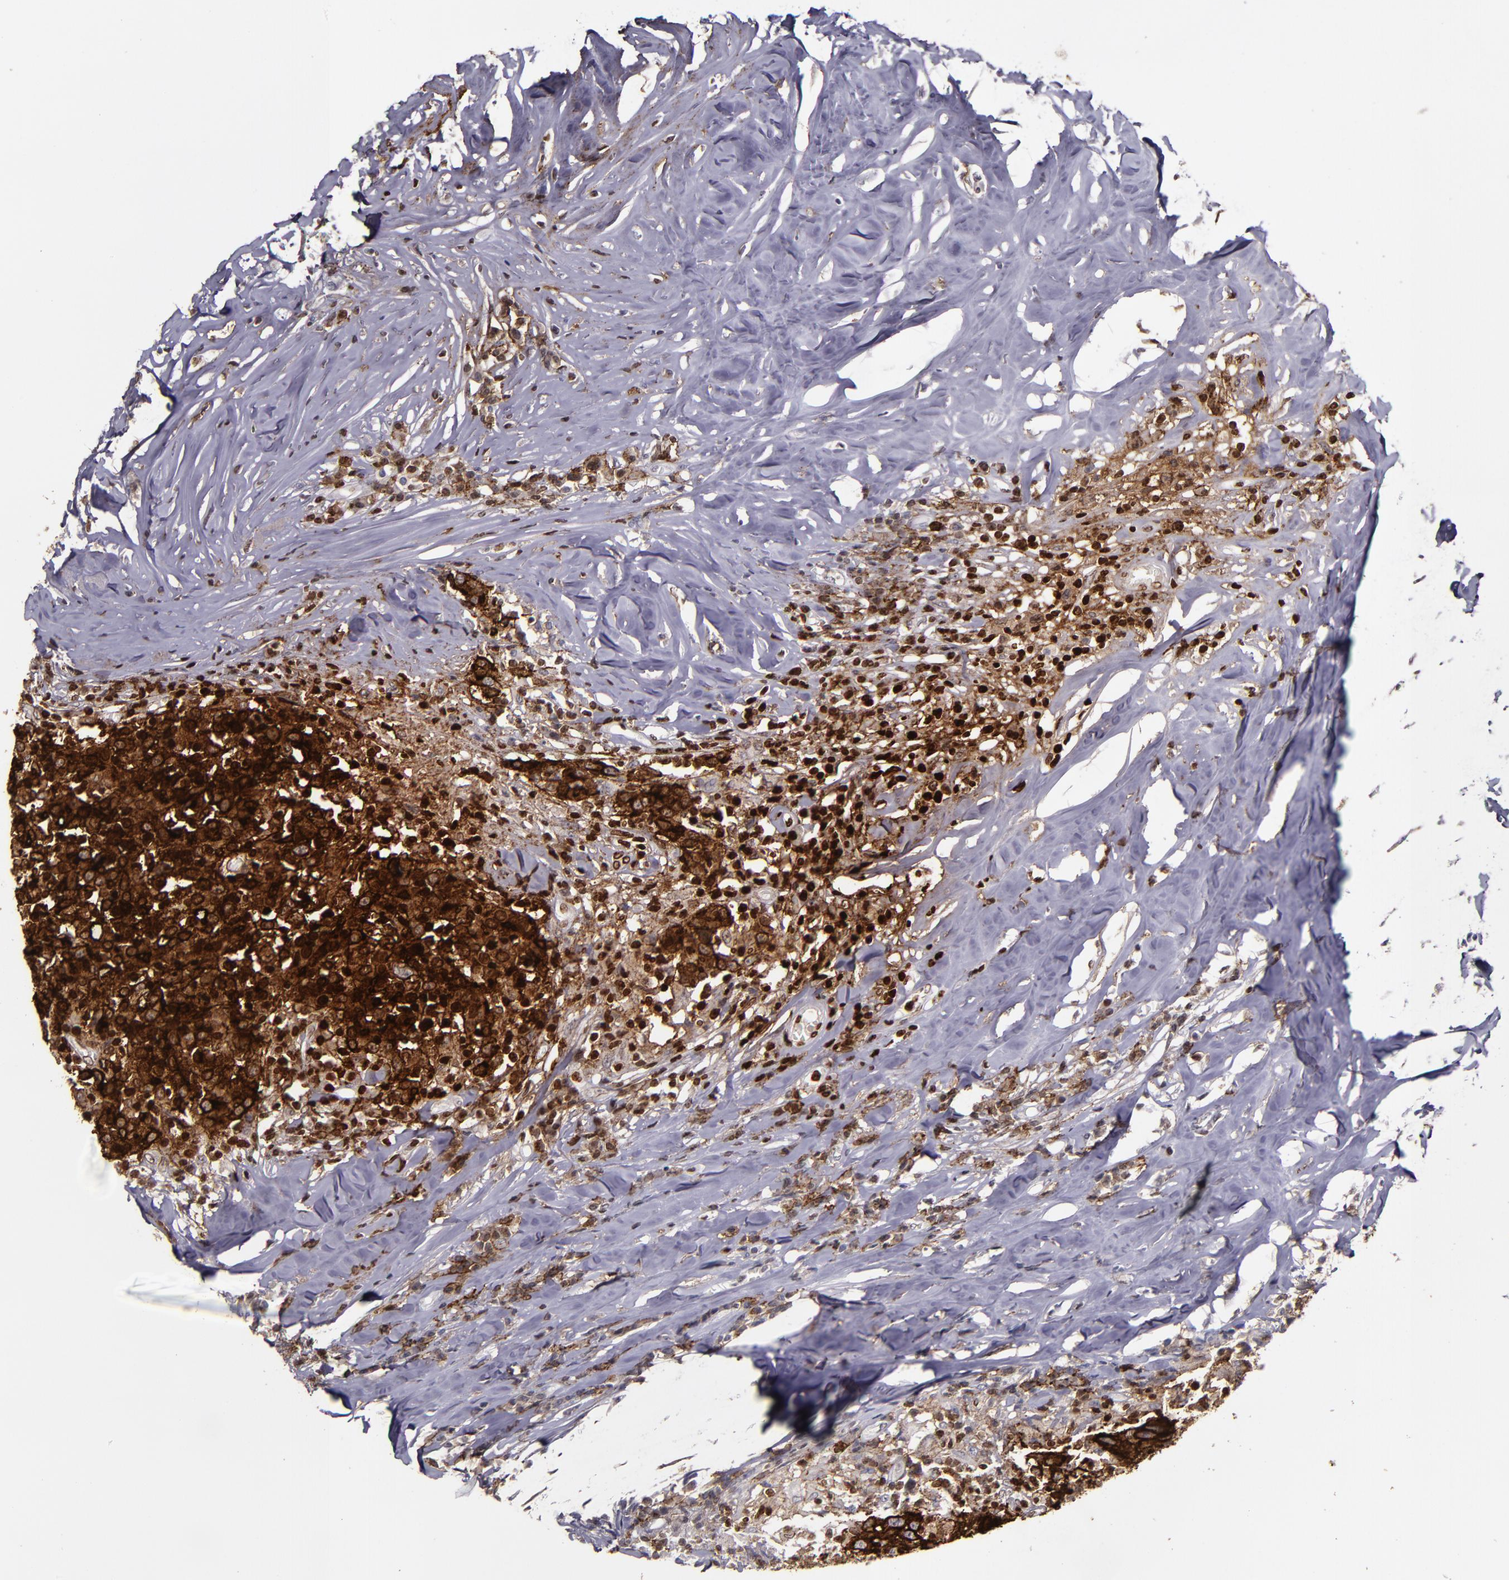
{"staining": {"intensity": "strong", "quantity": ">75%", "location": "cytoplasmic/membranous"}, "tissue": "head and neck cancer", "cell_type": "Tumor cells", "image_type": "cancer", "snomed": [{"axis": "morphology", "description": "Adenocarcinoma, NOS"}, {"axis": "topography", "description": "Salivary gland"}, {"axis": "topography", "description": "Head-Neck"}], "caption": "Tumor cells exhibit high levels of strong cytoplasmic/membranous expression in about >75% of cells in human head and neck cancer (adenocarcinoma). Immunohistochemistry stains the protein in brown and the nuclei are stained blue.", "gene": "MFGE8", "patient": {"sex": "female", "age": 65}}